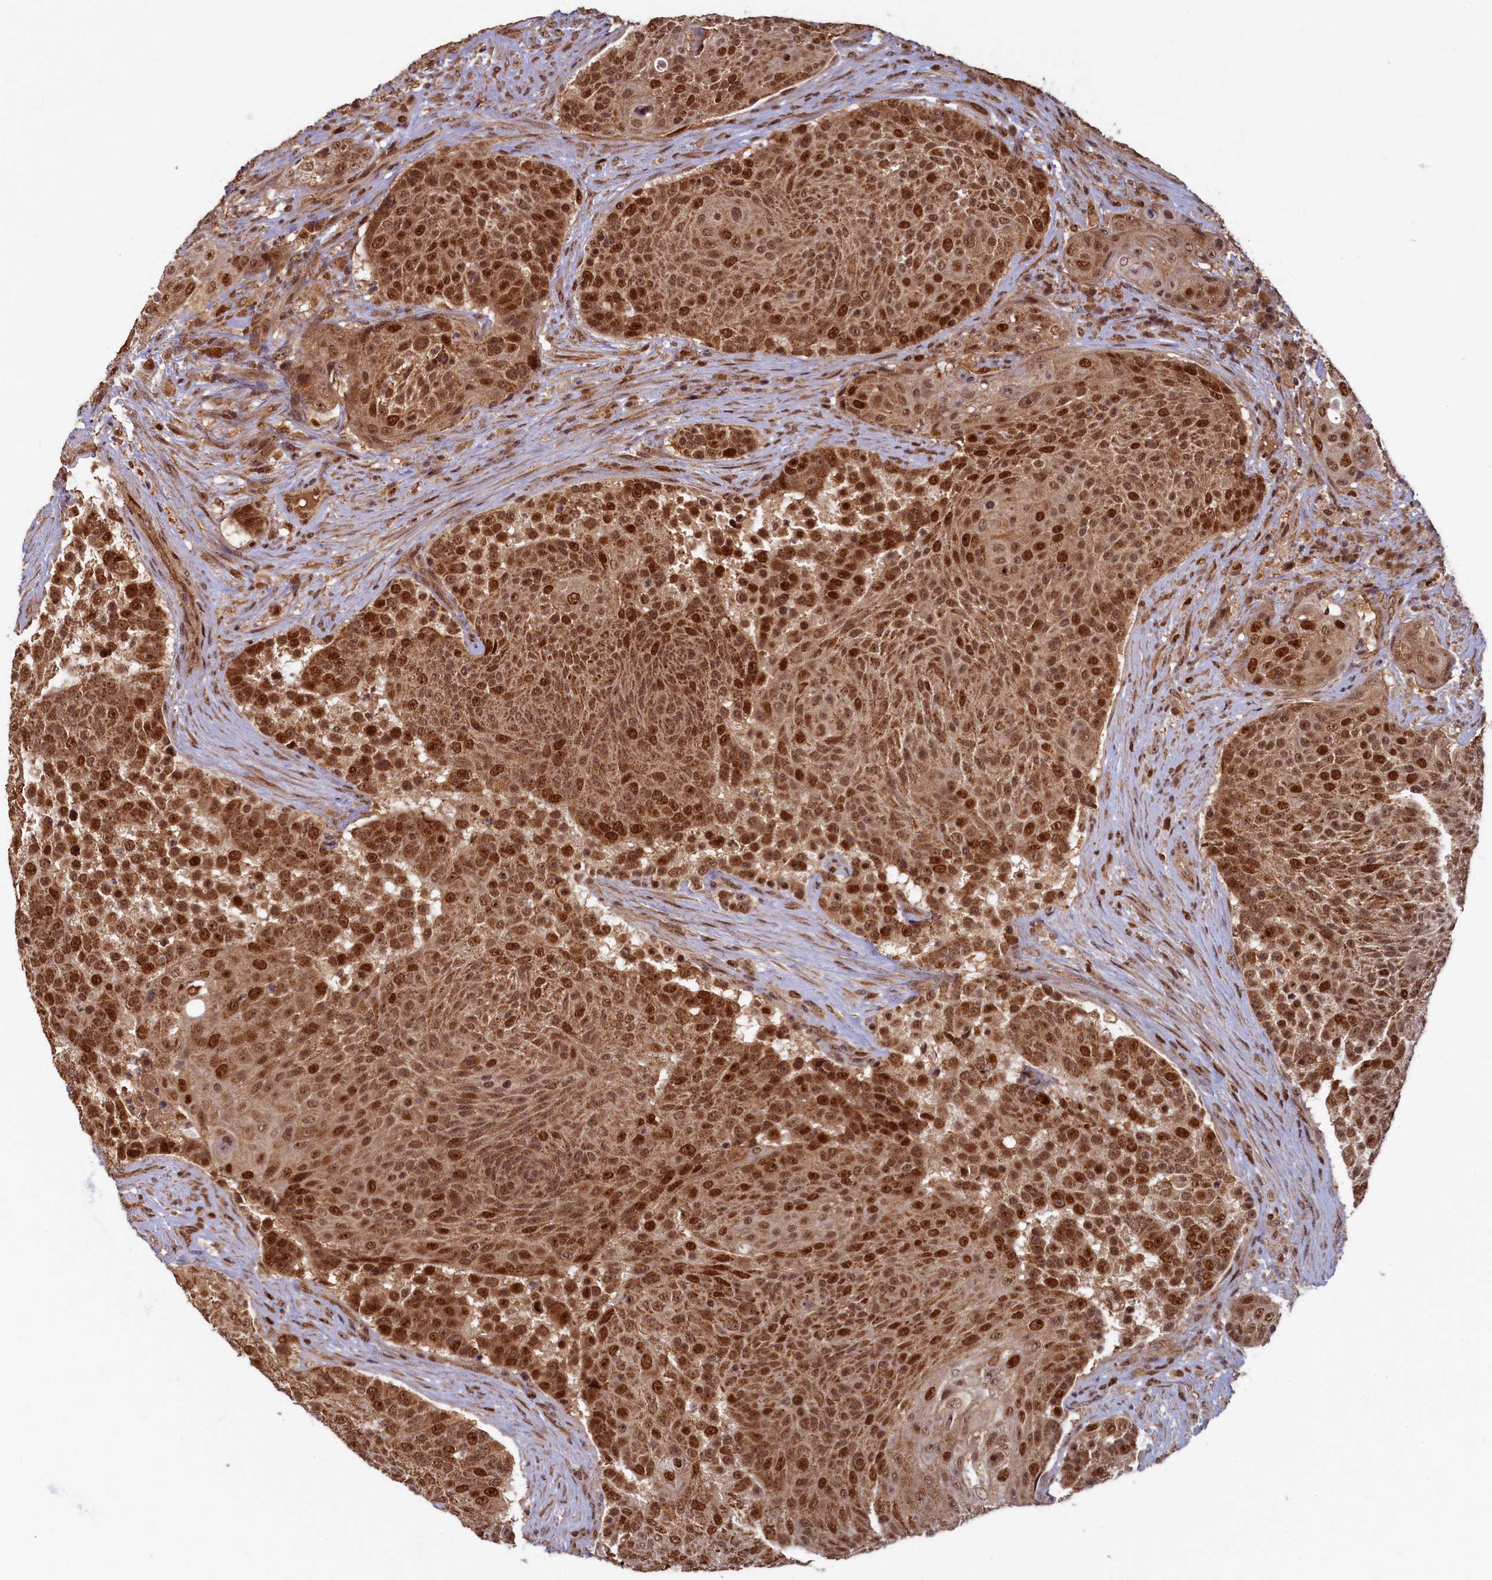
{"staining": {"intensity": "strong", "quantity": ">75%", "location": "cytoplasmic/membranous,nuclear"}, "tissue": "urothelial cancer", "cell_type": "Tumor cells", "image_type": "cancer", "snomed": [{"axis": "morphology", "description": "Urothelial carcinoma, High grade"}, {"axis": "topography", "description": "Urinary bladder"}], "caption": "Approximately >75% of tumor cells in high-grade urothelial carcinoma exhibit strong cytoplasmic/membranous and nuclear protein staining as visualized by brown immunohistochemical staining.", "gene": "BRCA1", "patient": {"sex": "female", "age": 63}}